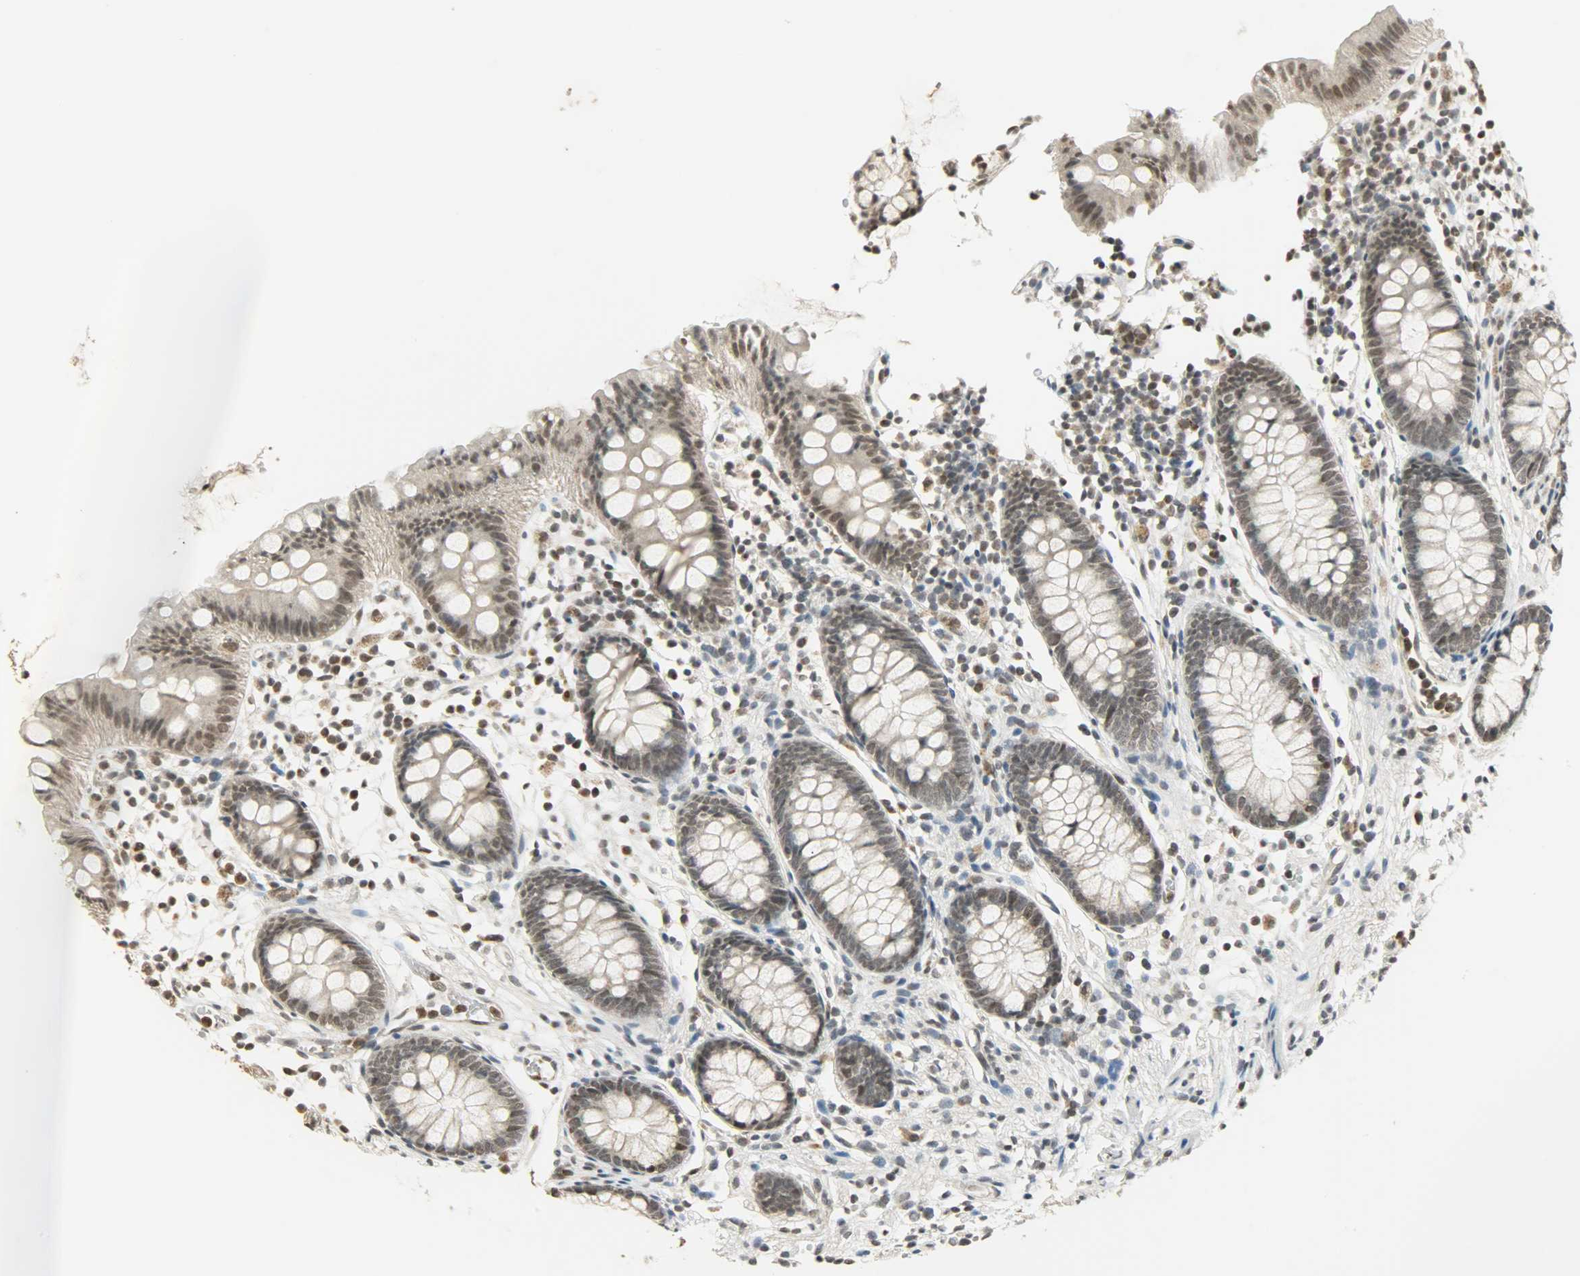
{"staining": {"intensity": "weak", "quantity": "25%-75%", "location": "nuclear"}, "tissue": "appendix", "cell_type": "Glandular cells", "image_type": "normal", "snomed": [{"axis": "morphology", "description": "Normal tissue, NOS"}, {"axis": "topography", "description": "Appendix"}], "caption": "Immunohistochemical staining of unremarkable human appendix shows 25%-75% levels of weak nuclear protein staining in about 25%-75% of glandular cells. The protein is stained brown, and the nuclei are stained in blue (DAB IHC with brightfield microscopy, high magnification).", "gene": "SMARCA5", "patient": {"sex": "male", "age": 38}}